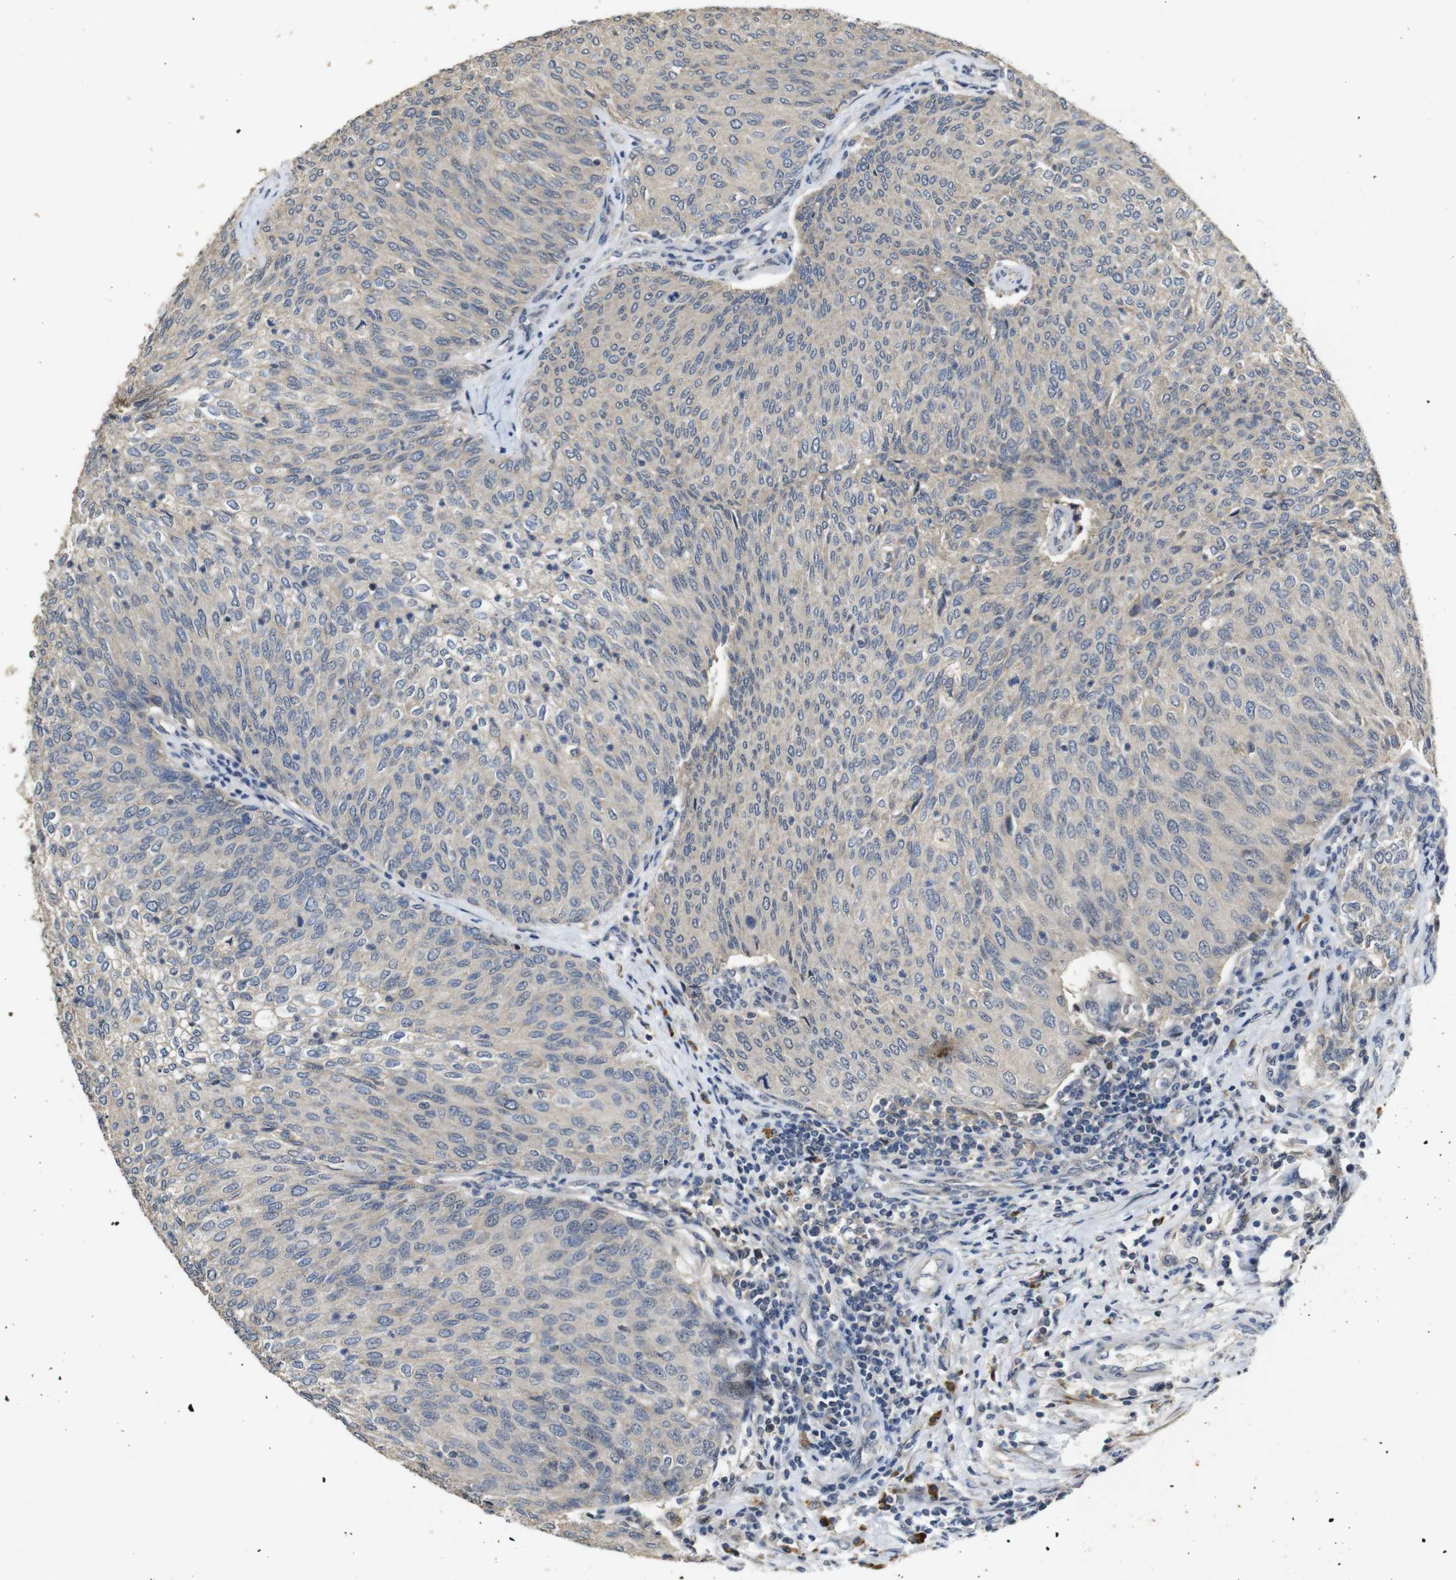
{"staining": {"intensity": "weak", "quantity": "<25%", "location": "cytoplasmic/membranous"}, "tissue": "urothelial cancer", "cell_type": "Tumor cells", "image_type": "cancer", "snomed": [{"axis": "morphology", "description": "Urothelial carcinoma, Low grade"}, {"axis": "topography", "description": "Urinary bladder"}], "caption": "Tumor cells show no significant protein expression in urothelial cancer. (DAB (3,3'-diaminobenzidine) immunohistochemistry (IHC) visualized using brightfield microscopy, high magnification).", "gene": "MAGI2", "patient": {"sex": "female", "age": 79}}